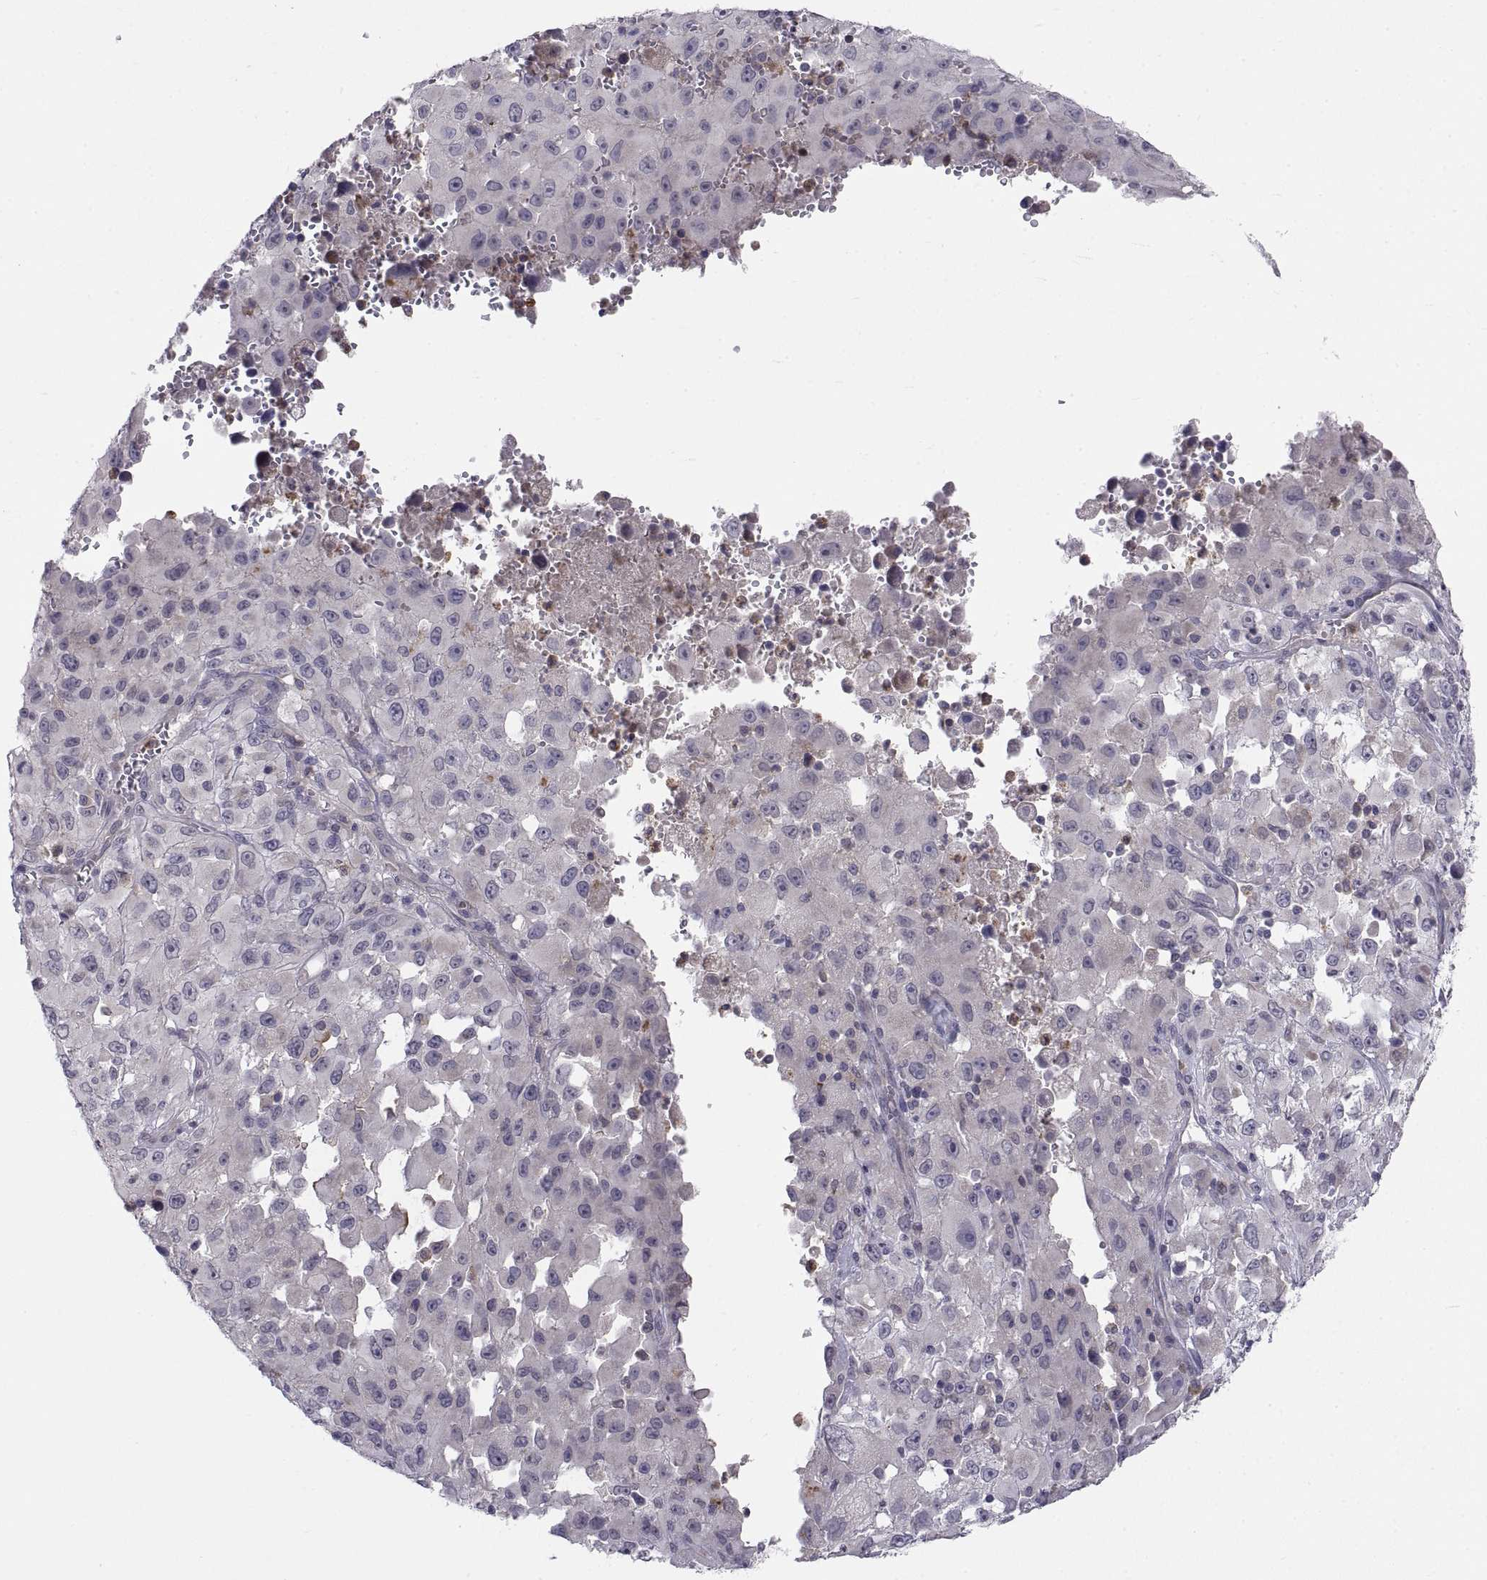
{"staining": {"intensity": "negative", "quantity": "none", "location": "none"}, "tissue": "melanoma", "cell_type": "Tumor cells", "image_type": "cancer", "snomed": [{"axis": "morphology", "description": "Malignant melanoma, Metastatic site"}, {"axis": "topography", "description": "Soft tissue"}], "caption": "This is an immunohistochemistry (IHC) image of malignant melanoma (metastatic site). There is no expression in tumor cells.", "gene": "PKP1", "patient": {"sex": "male", "age": 50}}